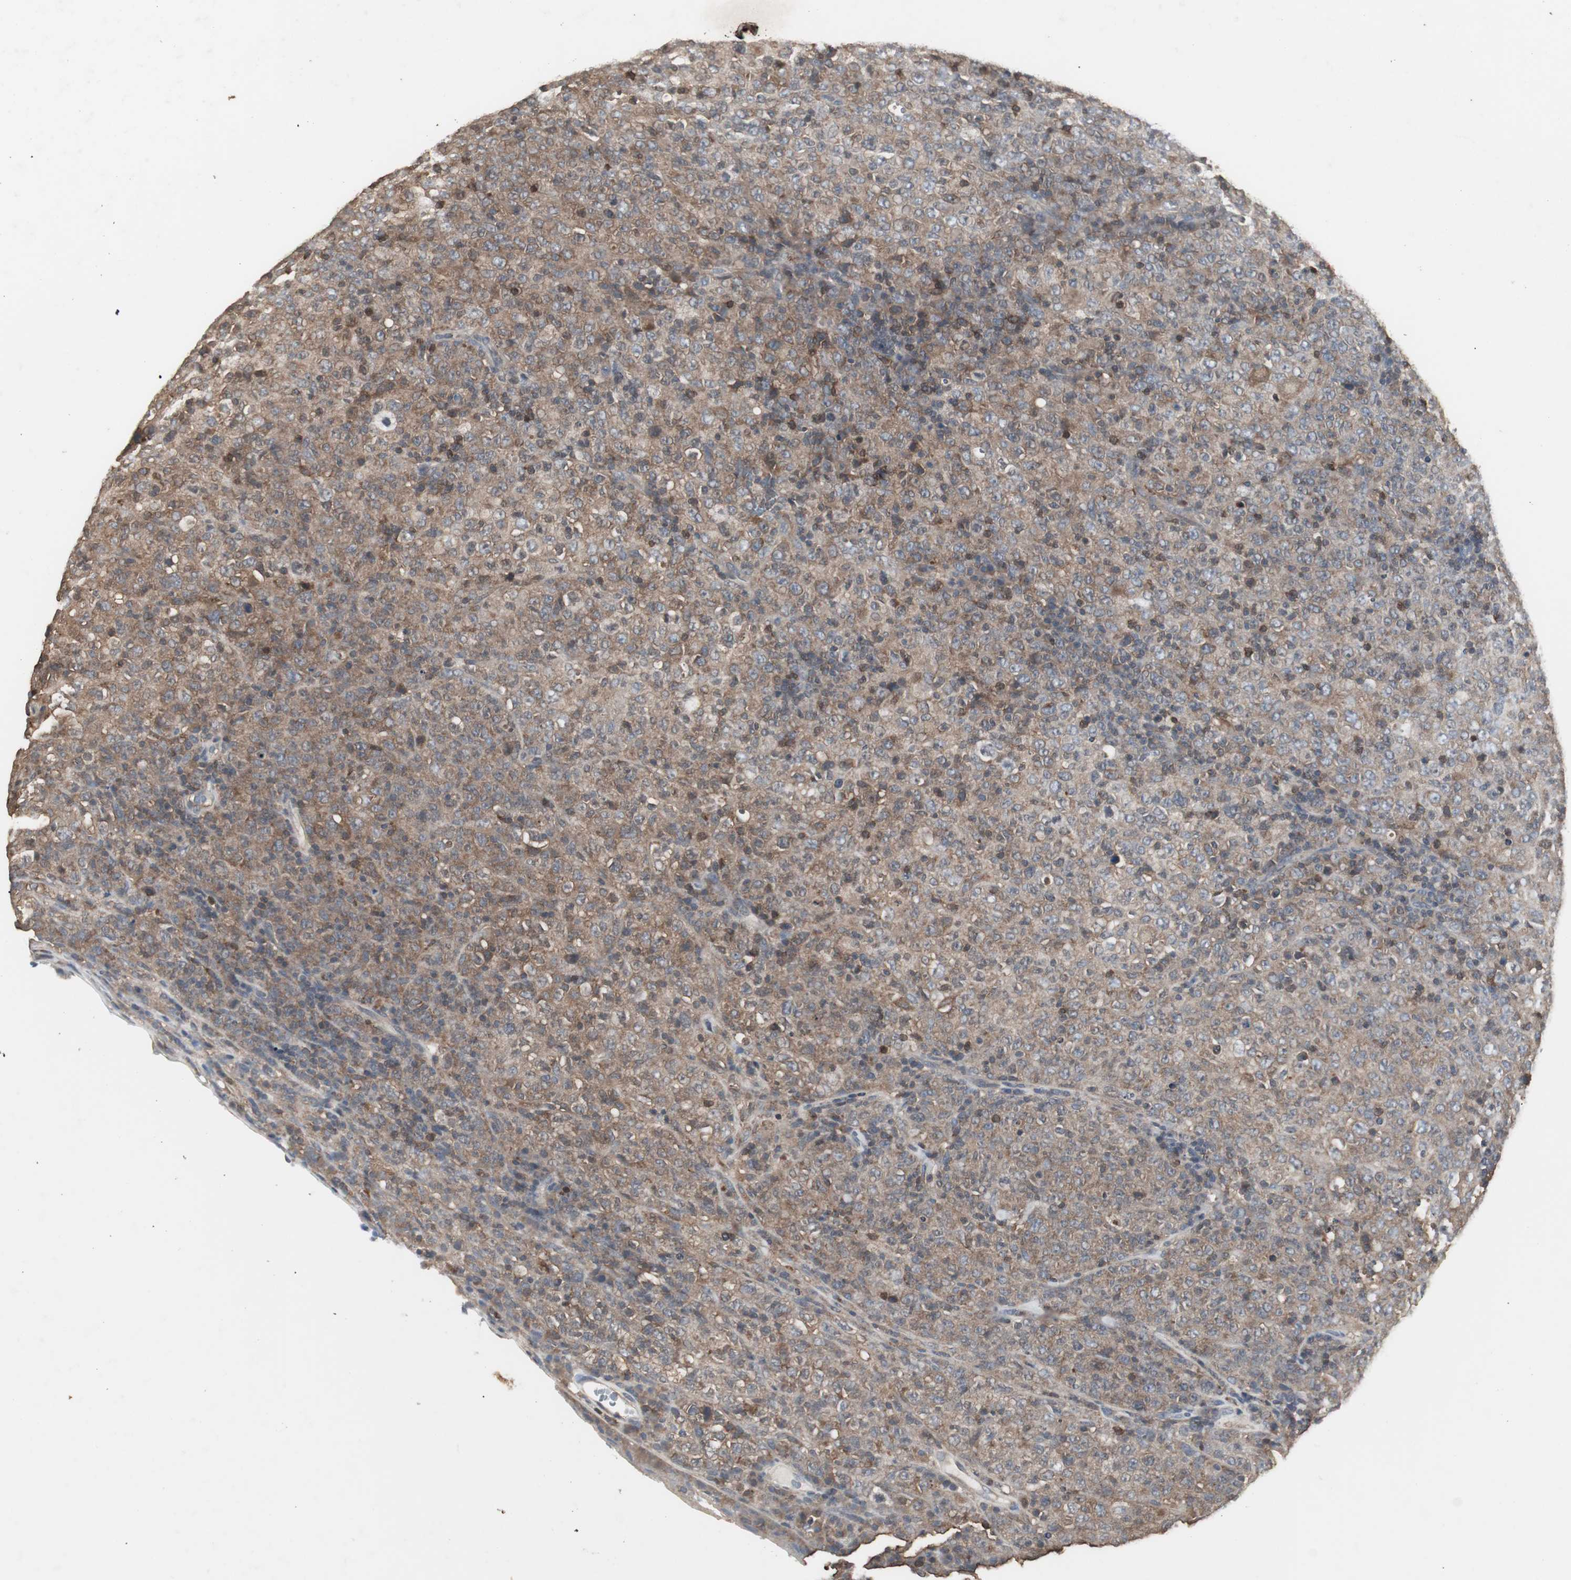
{"staining": {"intensity": "moderate", "quantity": ">75%", "location": "cytoplasmic/membranous"}, "tissue": "lymphoma", "cell_type": "Tumor cells", "image_type": "cancer", "snomed": [{"axis": "morphology", "description": "Malignant lymphoma, non-Hodgkin's type, High grade"}, {"axis": "topography", "description": "Tonsil"}], "caption": "This histopathology image exhibits IHC staining of human lymphoma, with medium moderate cytoplasmic/membranous staining in about >75% of tumor cells.", "gene": "HPRT1", "patient": {"sex": "female", "age": 36}}